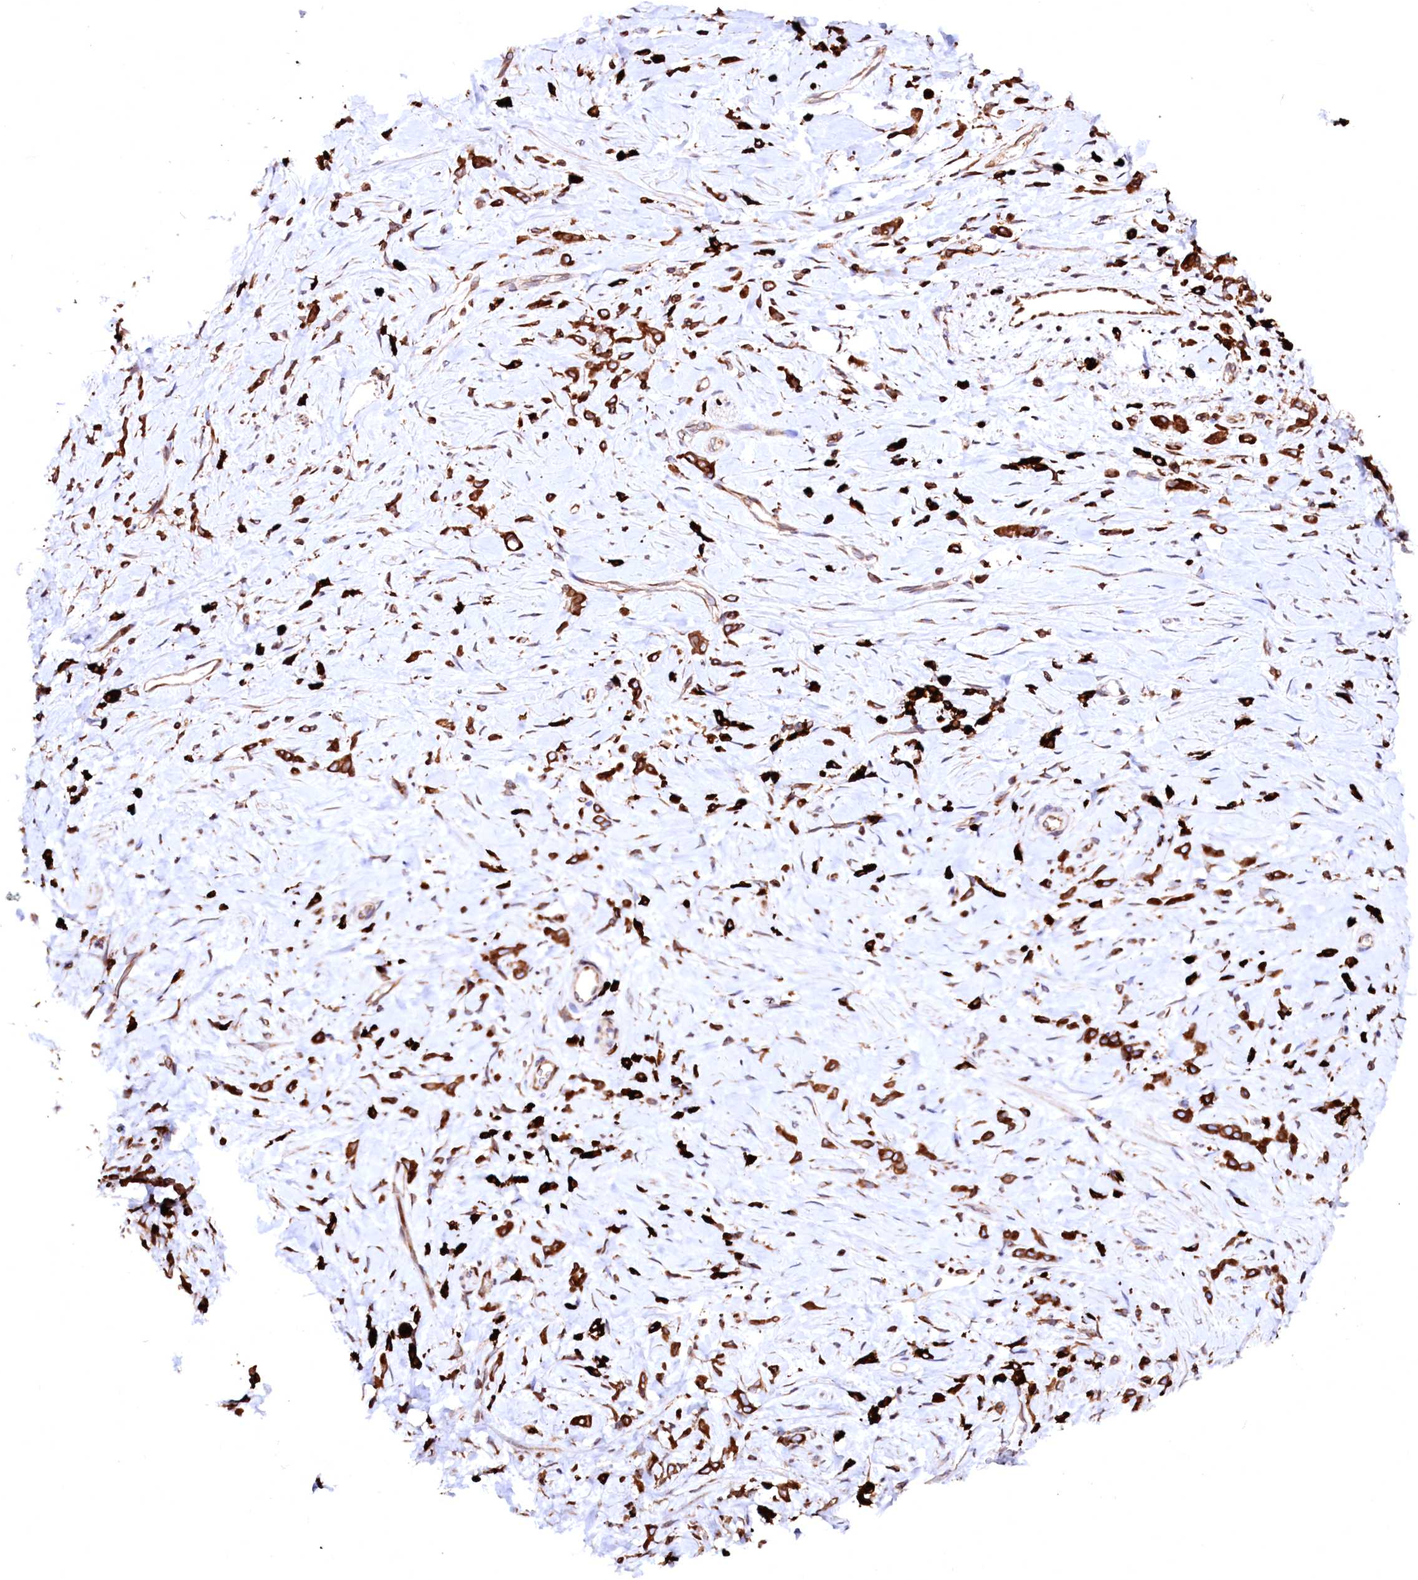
{"staining": {"intensity": "strong", "quantity": ">75%", "location": "cytoplasmic/membranous"}, "tissue": "stomach cancer", "cell_type": "Tumor cells", "image_type": "cancer", "snomed": [{"axis": "morphology", "description": "Adenocarcinoma, NOS"}, {"axis": "topography", "description": "Stomach"}], "caption": "The image demonstrates a brown stain indicating the presence of a protein in the cytoplasmic/membranous of tumor cells in stomach cancer (adenocarcinoma). The protein is shown in brown color, while the nuclei are stained blue.", "gene": "DERL1", "patient": {"sex": "female", "age": 60}}